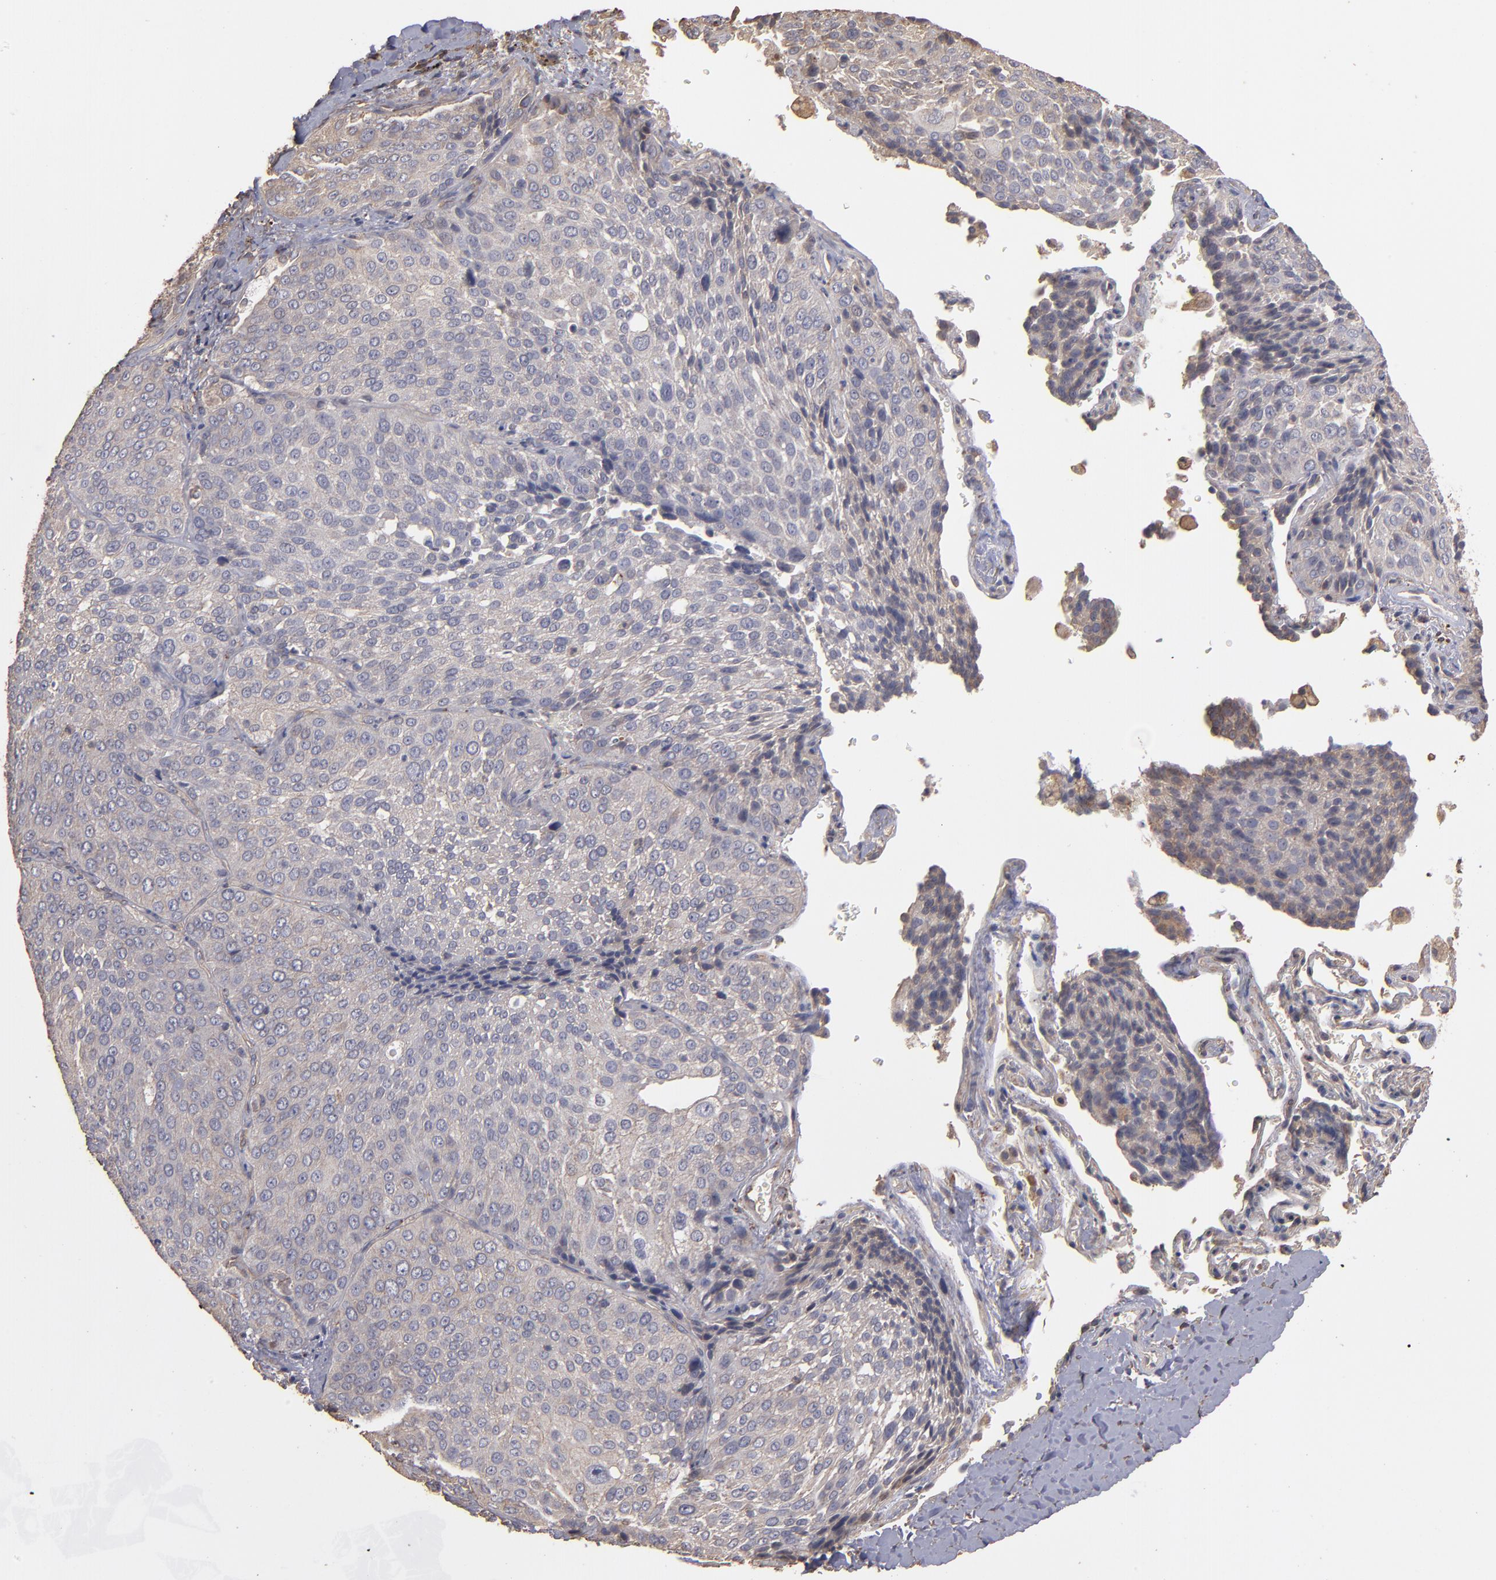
{"staining": {"intensity": "weak", "quantity": ">75%", "location": "cytoplasmic/membranous"}, "tissue": "lung cancer", "cell_type": "Tumor cells", "image_type": "cancer", "snomed": [{"axis": "morphology", "description": "Squamous cell carcinoma, NOS"}, {"axis": "topography", "description": "Lung"}], "caption": "This is a micrograph of immunohistochemistry (IHC) staining of squamous cell carcinoma (lung), which shows weak positivity in the cytoplasmic/membranous of tumor cells.", "gene": "DMD", "patient": {"sex": "male", "age": 54}}